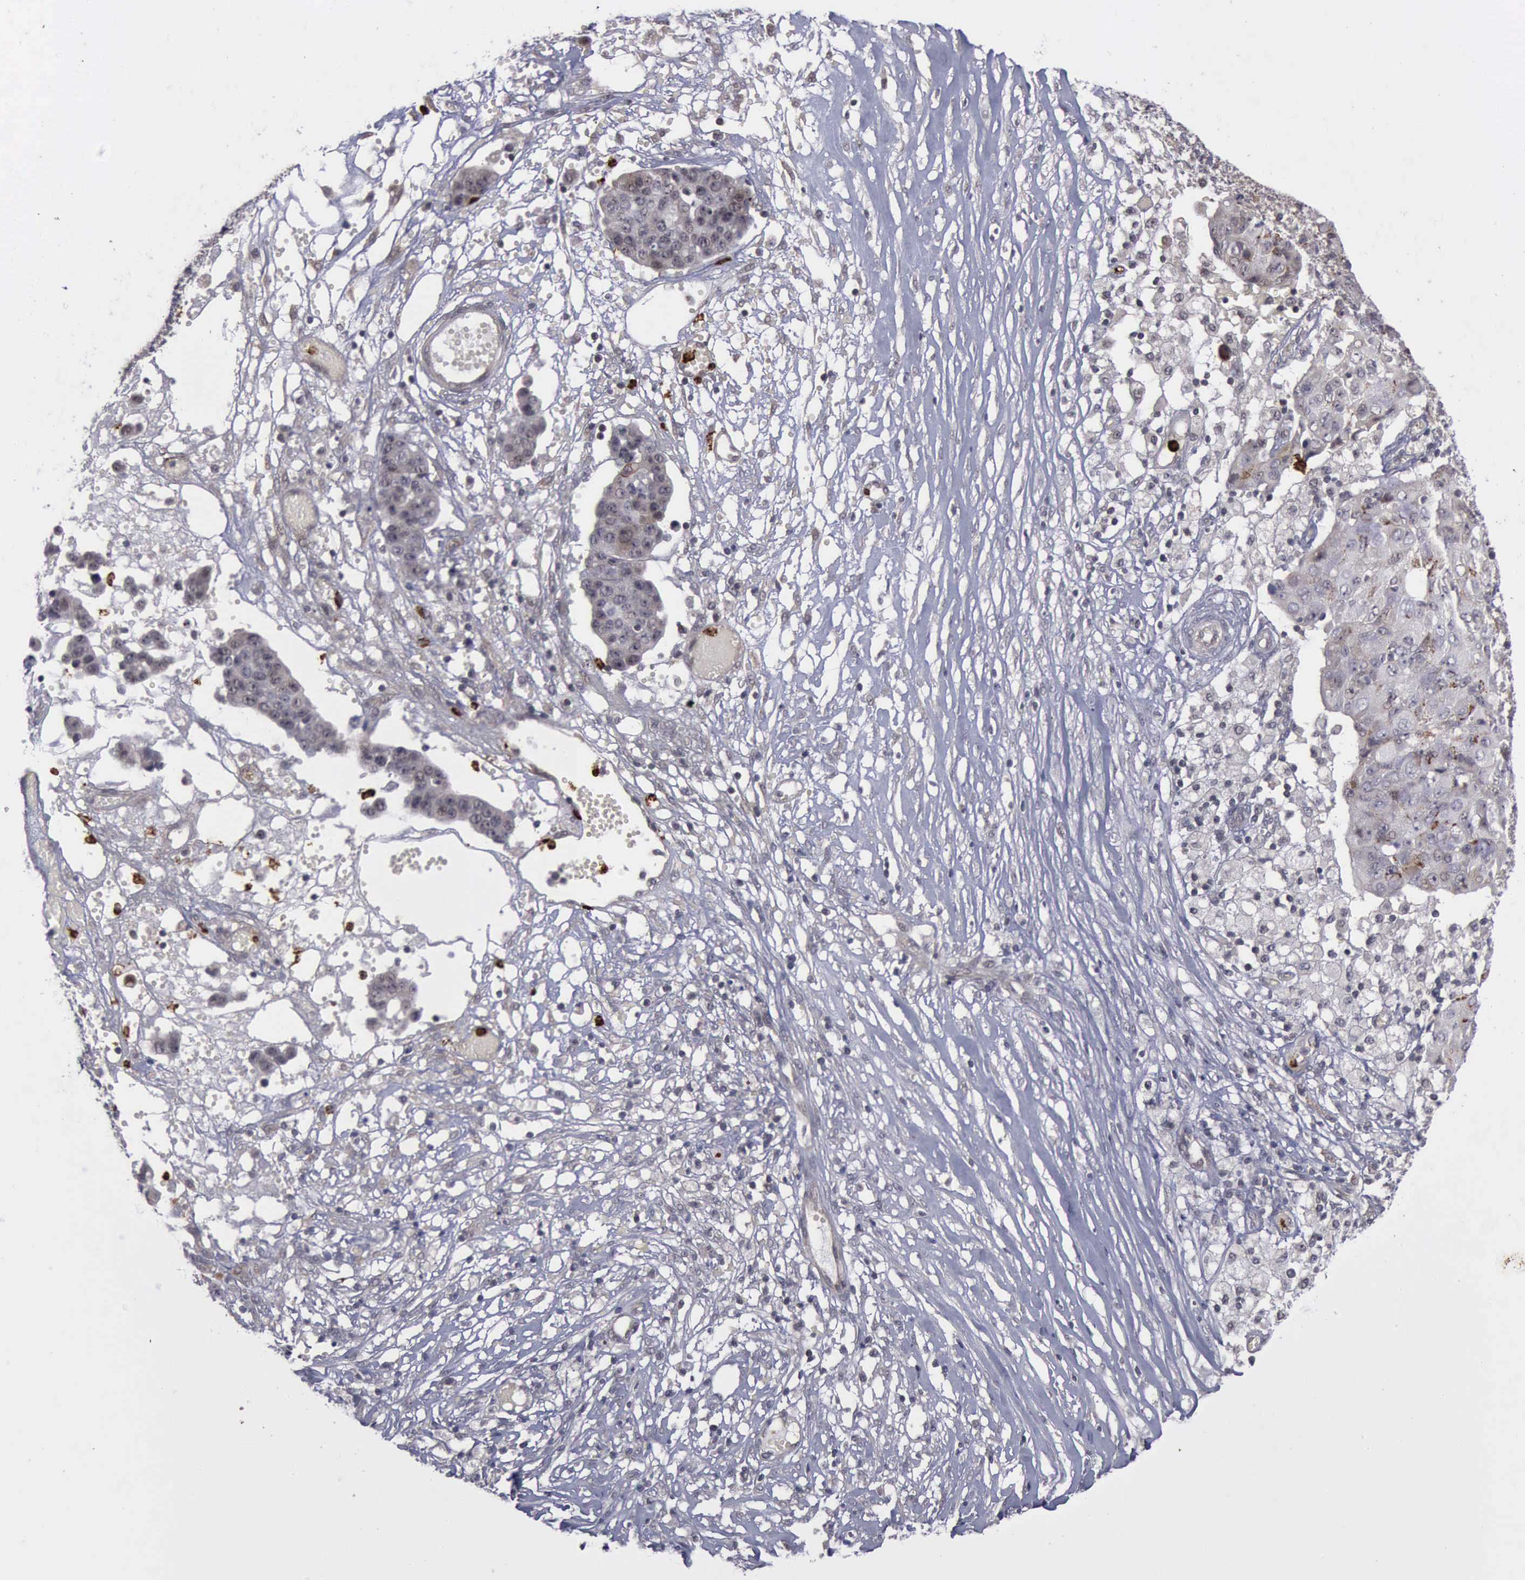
{"staining": {"intensity": "negative", "quantity": "none", "location": "none"}, "tissue": "ovarian cancer", "cell_type": "Tumor cells", "image_type": "cancer", "snomed": [{"axis": "morphology", "description": "Carcinoma, endometroid"}, {"axis": "topography", "description": "Ovary"}], "caption": "The IHC histopathology image has no significant staining in tumor cells of endometroid carcinoma (ovarian) tissue.", "gene": "MMP9", "patient": {"sex": "female", "age": 42}}